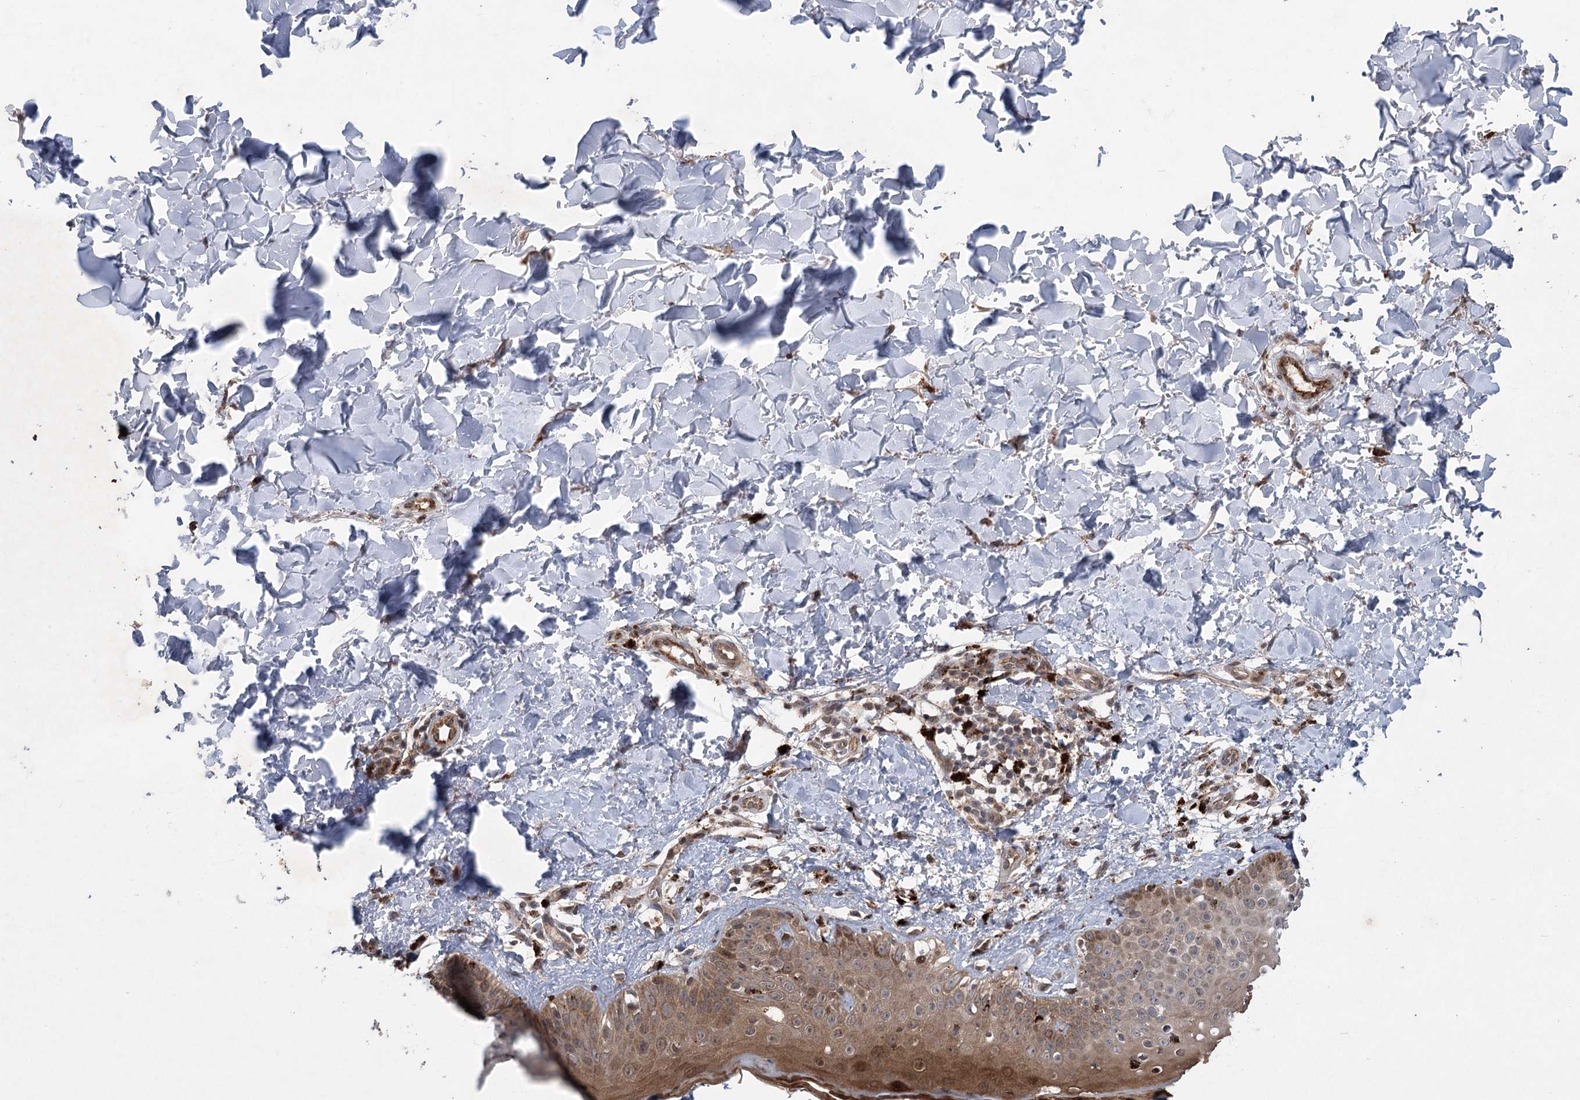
{"staining": {"intensity": "weak", "quantity": ">75%", "location": "cytoplasmic/membranous,nuclear"}, "tissue": "skin", "cell_type": "Fibroblasts", "image_type": "normal", "snomed": [{"axis": "morphology", "description": "Normal tissue, NOS"}, {"axis": "topography", "description": "Skin"}], "caption": "Skin stained for a protein (brown) exhibits weak cytoplasmic/membranous,nuclear positive positivity in approximately >75% of fibroblasts.", "gene": "METTL24", "patient": {"sex": "male", "age": 52}}